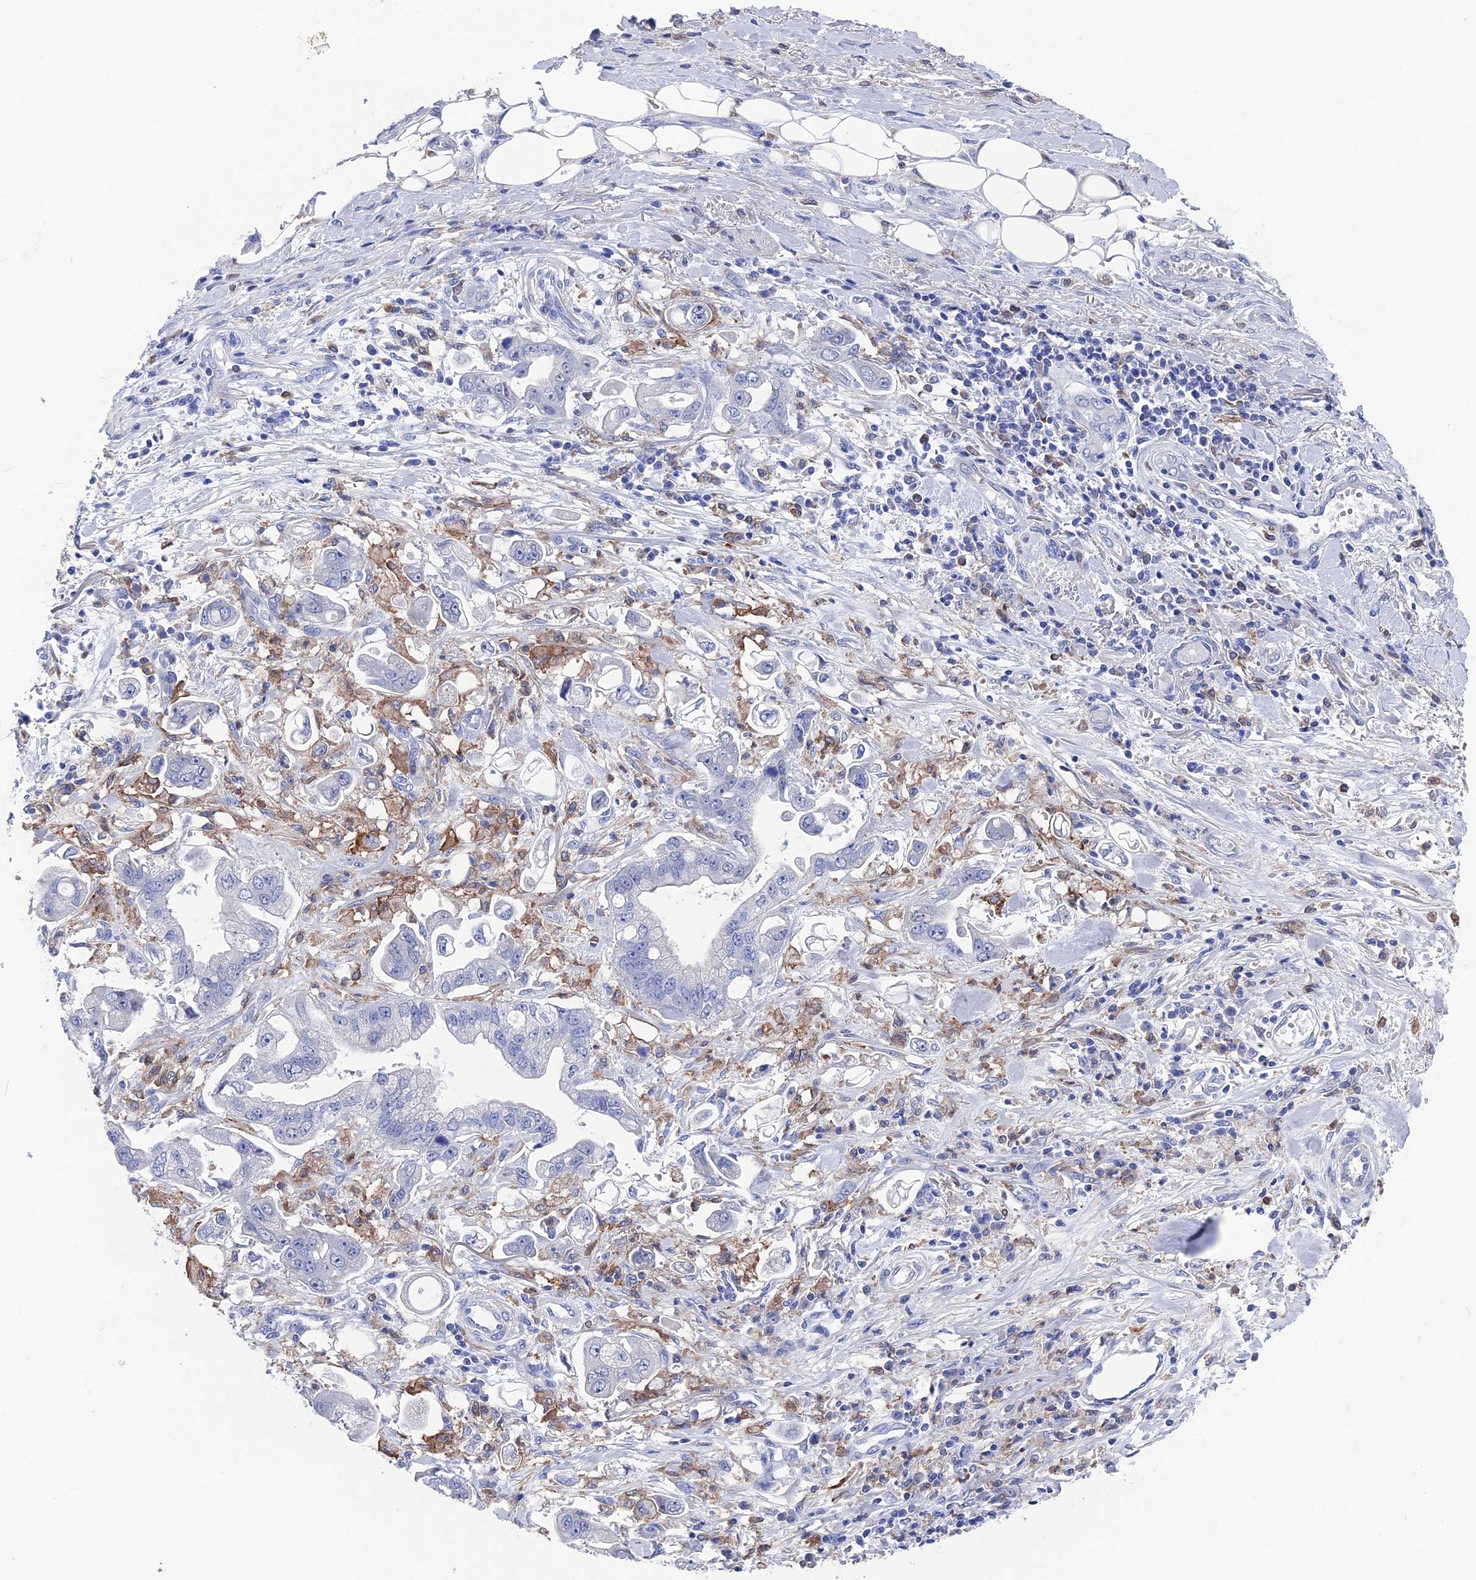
{"staining": {"intensity": "negative", "quantity": "none", "location": "none"}, "tissue": "stomach cancer", "cell_type": "Tumor cells", "image_type": "cancer", "snomed": [{"axis": "morphology", "description": "Adenocarcinoma, NOS"}, {"axis": "topography", "description": "Stomach"}], "caption": "Immunohistochemistry (IHC) photomicrograph of stomach adenocarcinoma stained for a protein (brown), which demonstrates no expression in tumor cells. (Immunohistochemistry (IHC), brightfield microscopy, high magnification).", "gene": "TYROBP", "patient": {"sex": "male", "age": 62}}